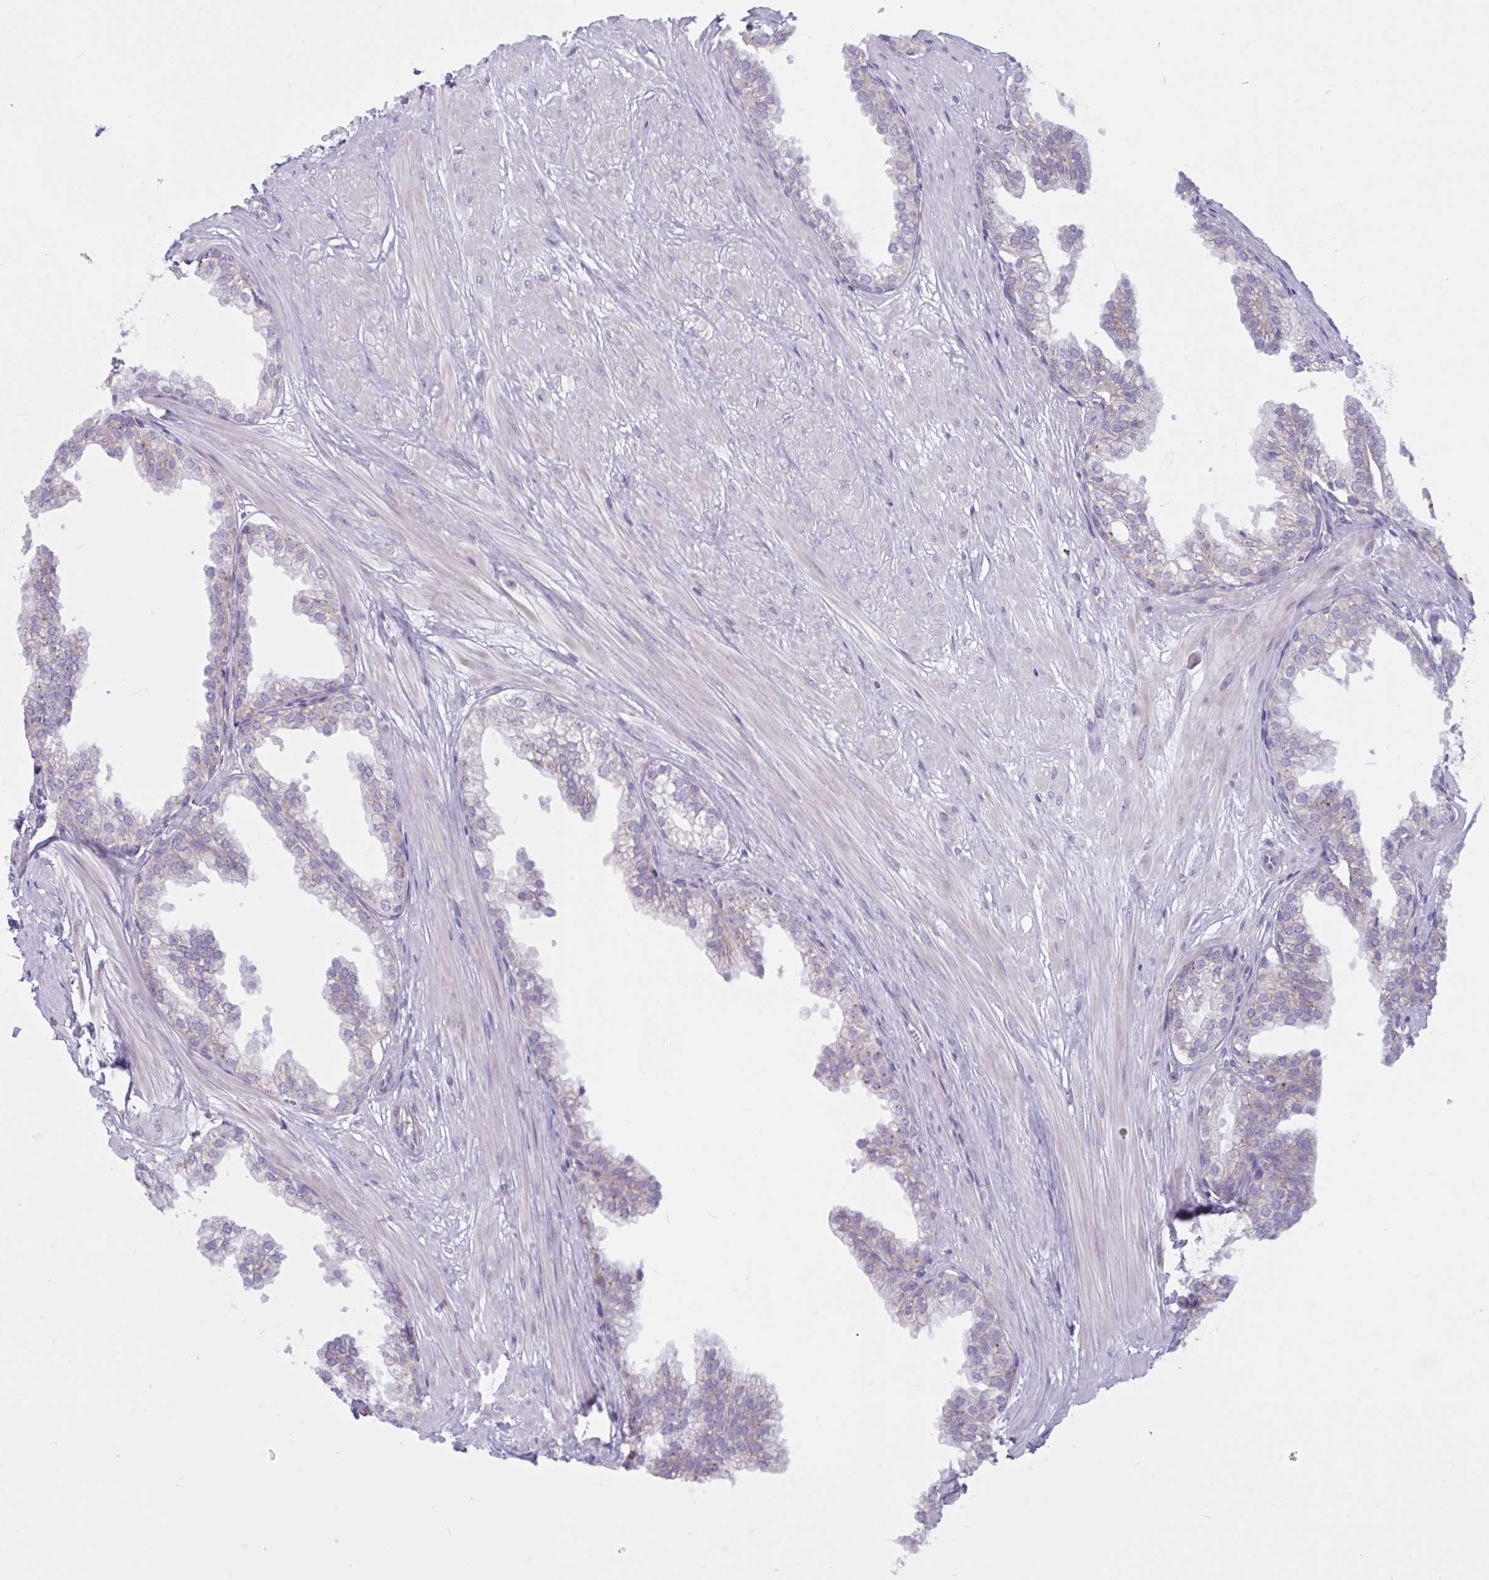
{"staining": {"intensity": "weak", "quantity": "<25%", "location": "cytoplasmic/membranous"}, "tissue": "prostate", "cell_type": "Glandular cells", "image_type": "normal", "snomed": [{"axis": "morphology", "description": "Normal tissue, NOS"}, {"axis": "topography", "description": "Prostate"}, {"axis": "topography", "description": "Peripheral nerve tissue"}], "caption": "Micrograph shows no significant protein staining in glandular cells of benign prostate. (DAB IHC with hematoxylin counter stain).", "gene": "ATG9A", "patient": {"sex": "male", "age": 55}}